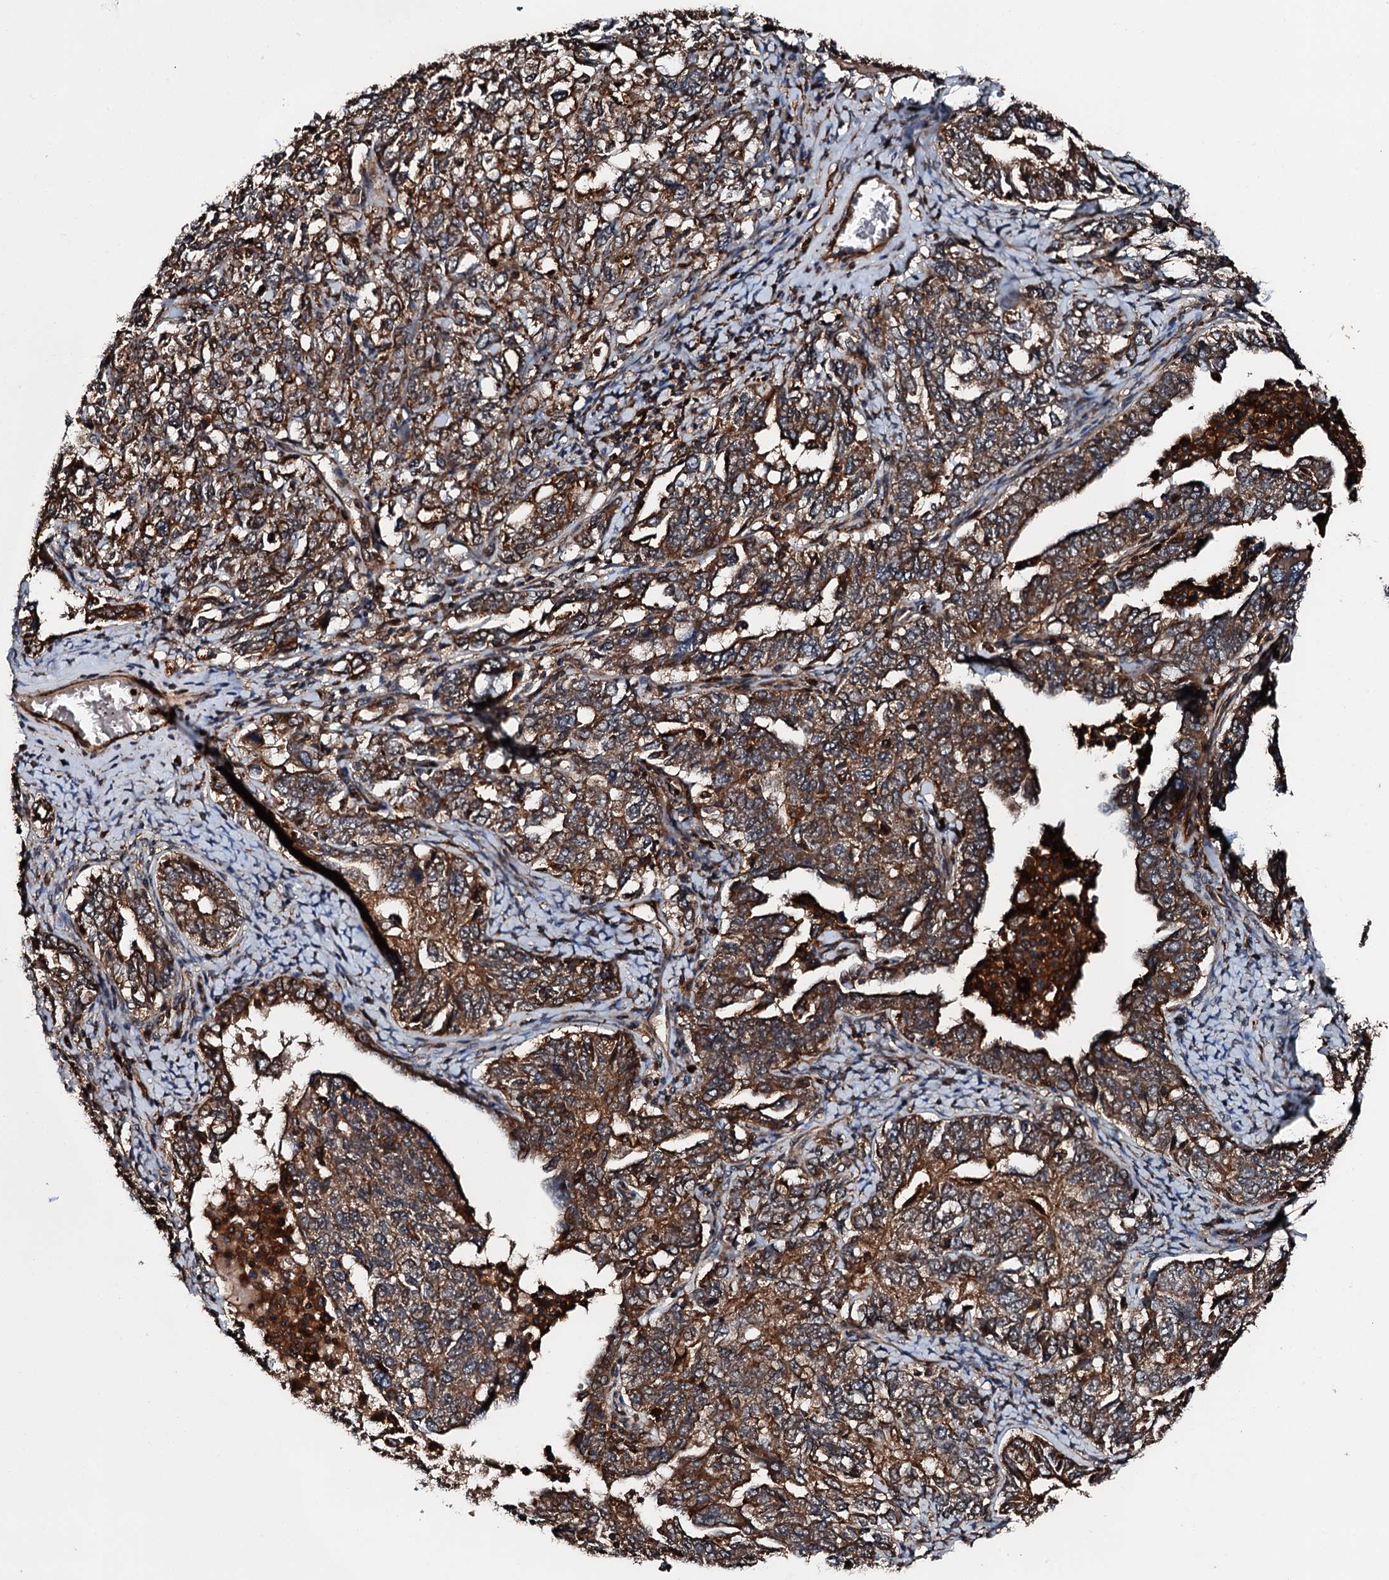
{"staining": {"intensity": "moderate", "quantity": ">75%", "location": "cytoplasmic/membranous"}, "tissue": "ovarian cancer", "cell_type": "Tumor cells", "image_type": "cancer", "snomed": [{"axis": "morphology", "description": "Carcinoma, endometroid"}, {"axis": "topography", "description": "Ovary"}], "caption": "DAB (3,3'-diaminobenzidine) immunohistochemical staining of human ovarian cancer exhibits moderate cytoplasmic/membranous protein staining in approximately >75% of tumor cells.", "gene": "FGD4", "patient": {"sex": "female", "age": 62}}